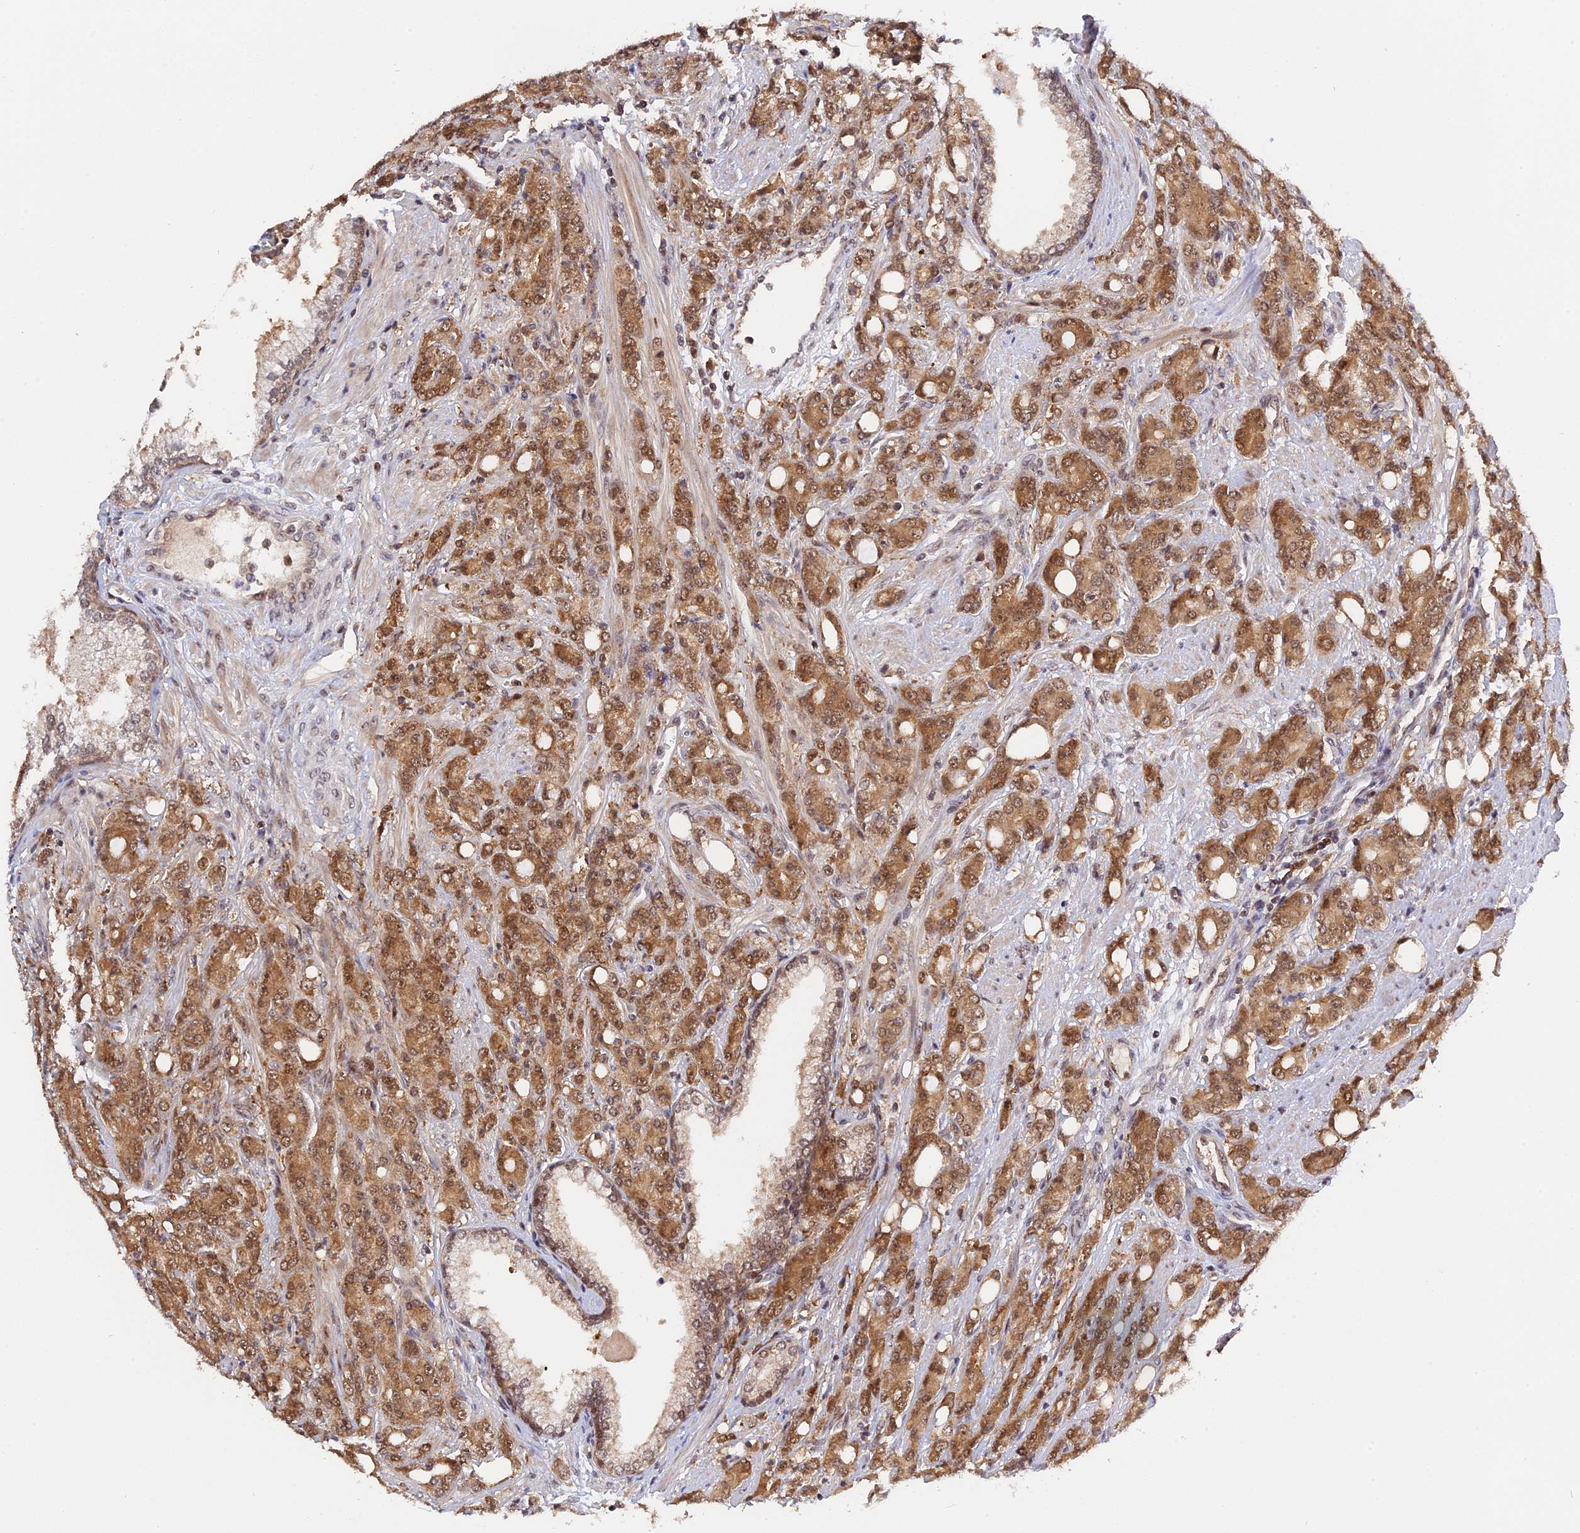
{"staining": {"intensity": "moderate", "quantity": ">75%", "location": "cytoplasmic/membranous,nuclear"}, "tissue": "prostate cancer", "cell_type": "Tumor cells", "image_type": "cancer", "snomed": [{"axis": "morphology", "description": "Adenocarcinoma, High grade"}, {"axis": "topography", "description": "Prostate"}], "caption": "The histopathology image shows a brown stain indicating the presence of a protein in the cytoplasmic/membranous and nuclear of tumor cells in prostate cancer.", "gene": "ZNF428", "patient": {"sex": "male", "age": 62}}